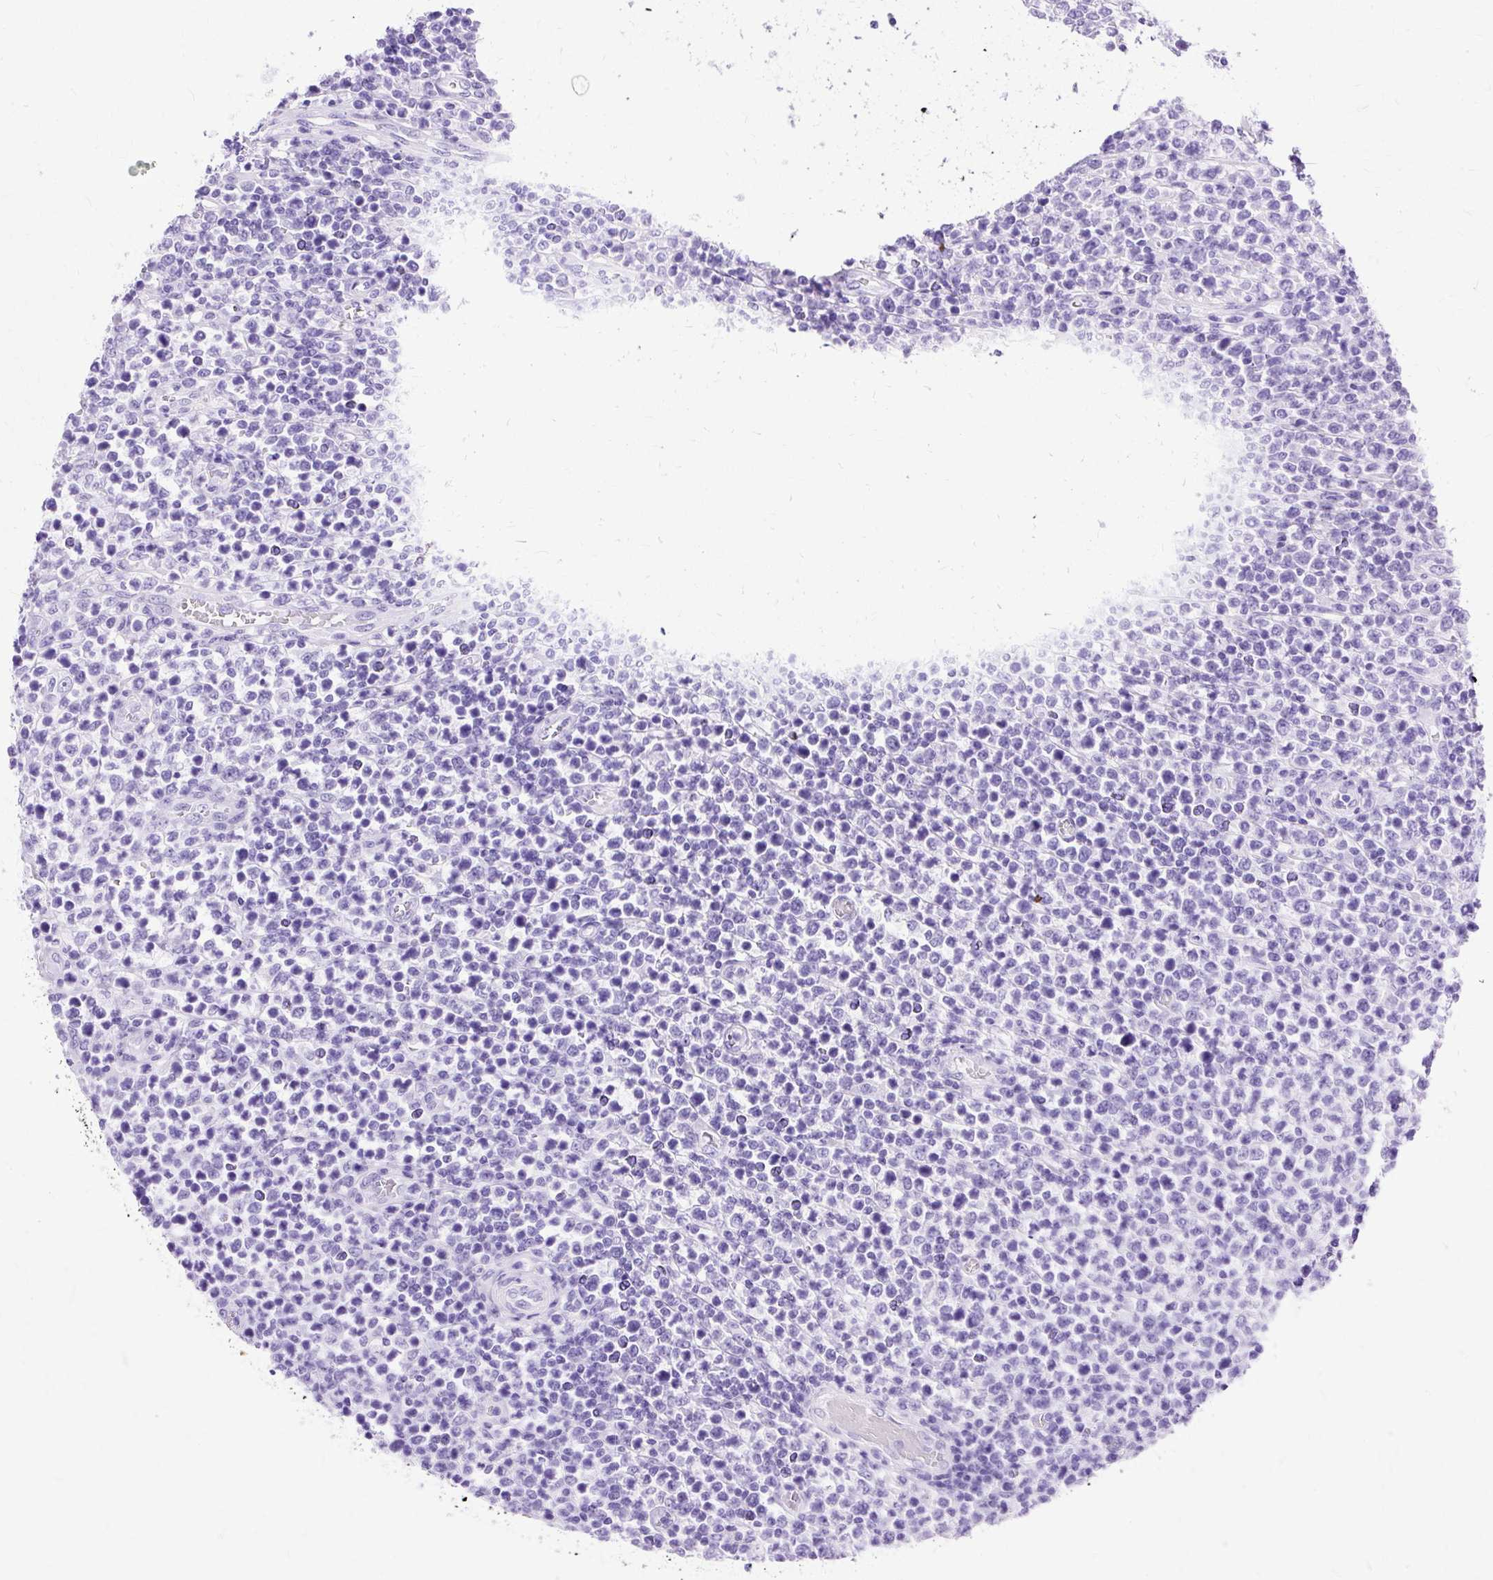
{"staining": {"intensity": "negative", "quantity": "none", "location": "none"}, "tissue": "lymphoma", "cell_type": "Tumor cells", "image_type": "cancer", "snomed": [{"axis": "morphology", "description": "Malignant lymphoma, non-Hodgkin's type, High grade"}, {"axis": "topography", "description": "Soft tissue"}], "caption": "Image shows no protein positivity in tumor cells of high-grade malignant lymphoma, non-Hodgkin's type tissue.", "gene": "SLC8A2", "patient": {"sex": "female", "age": 56}}